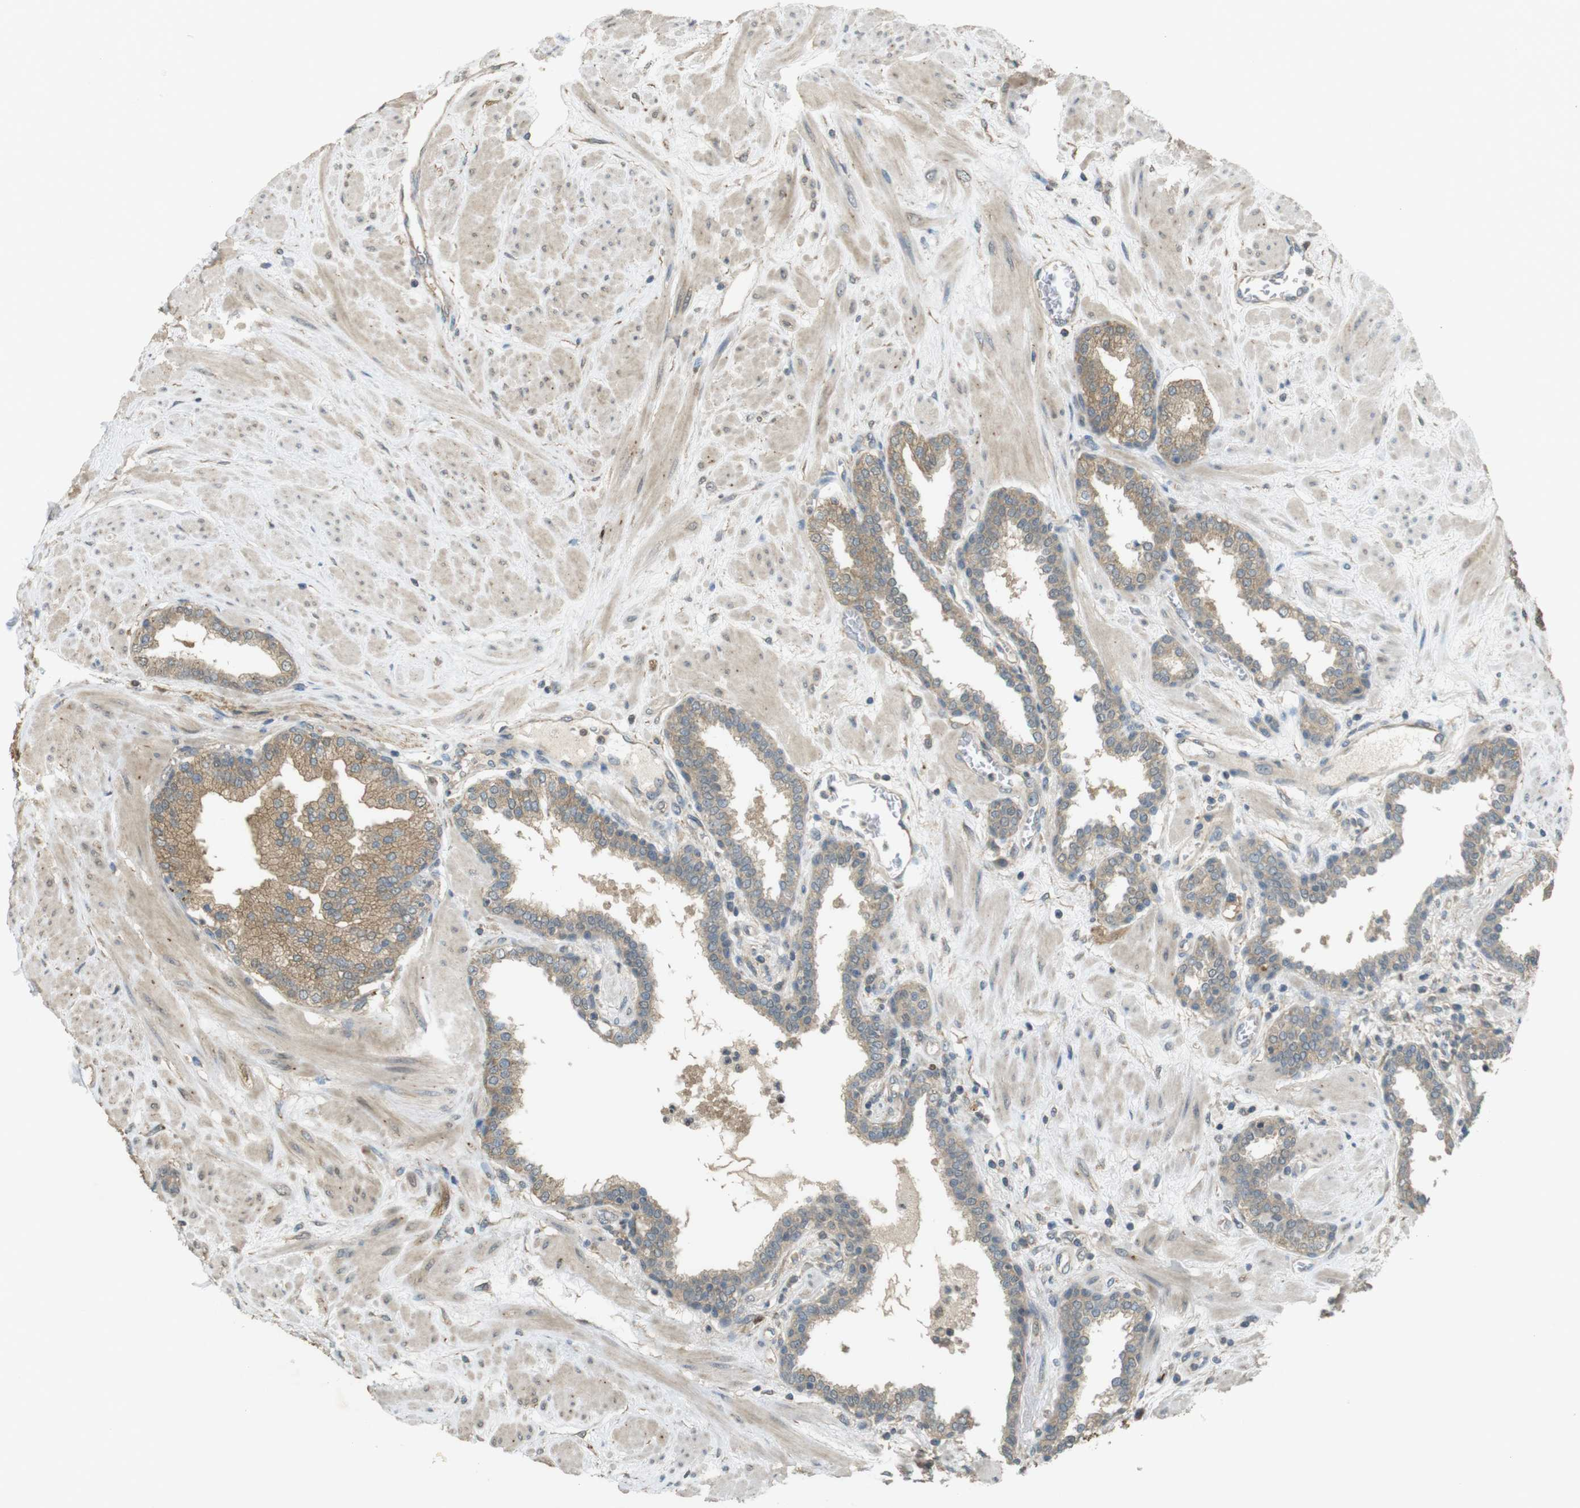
{"staining": {"intensity": "moderate", "quantity": ">75%", "location": "cytoplasmic/membranous"}, "tissue": "prostate", "cell_type": "Glandular cells", "image_type": "normal", "snomed": [{"axis": "morphology", "description": "Normal tissue, NOS"}, {"axis": "topography", "description": "Prostate"}], "caption": "Brown immunohistochemical staining in unremarkable human prostate displays moderate cytoplasmic/membranous positivity in approximately >75% of glandular cells. The protein is stained brown, and the nuclei are stained in blue (DAB IHC with brightfield microscopy, high magnification).", "gene": "ZDHHC20", "patient": {"sex": "male", "age": 51}}